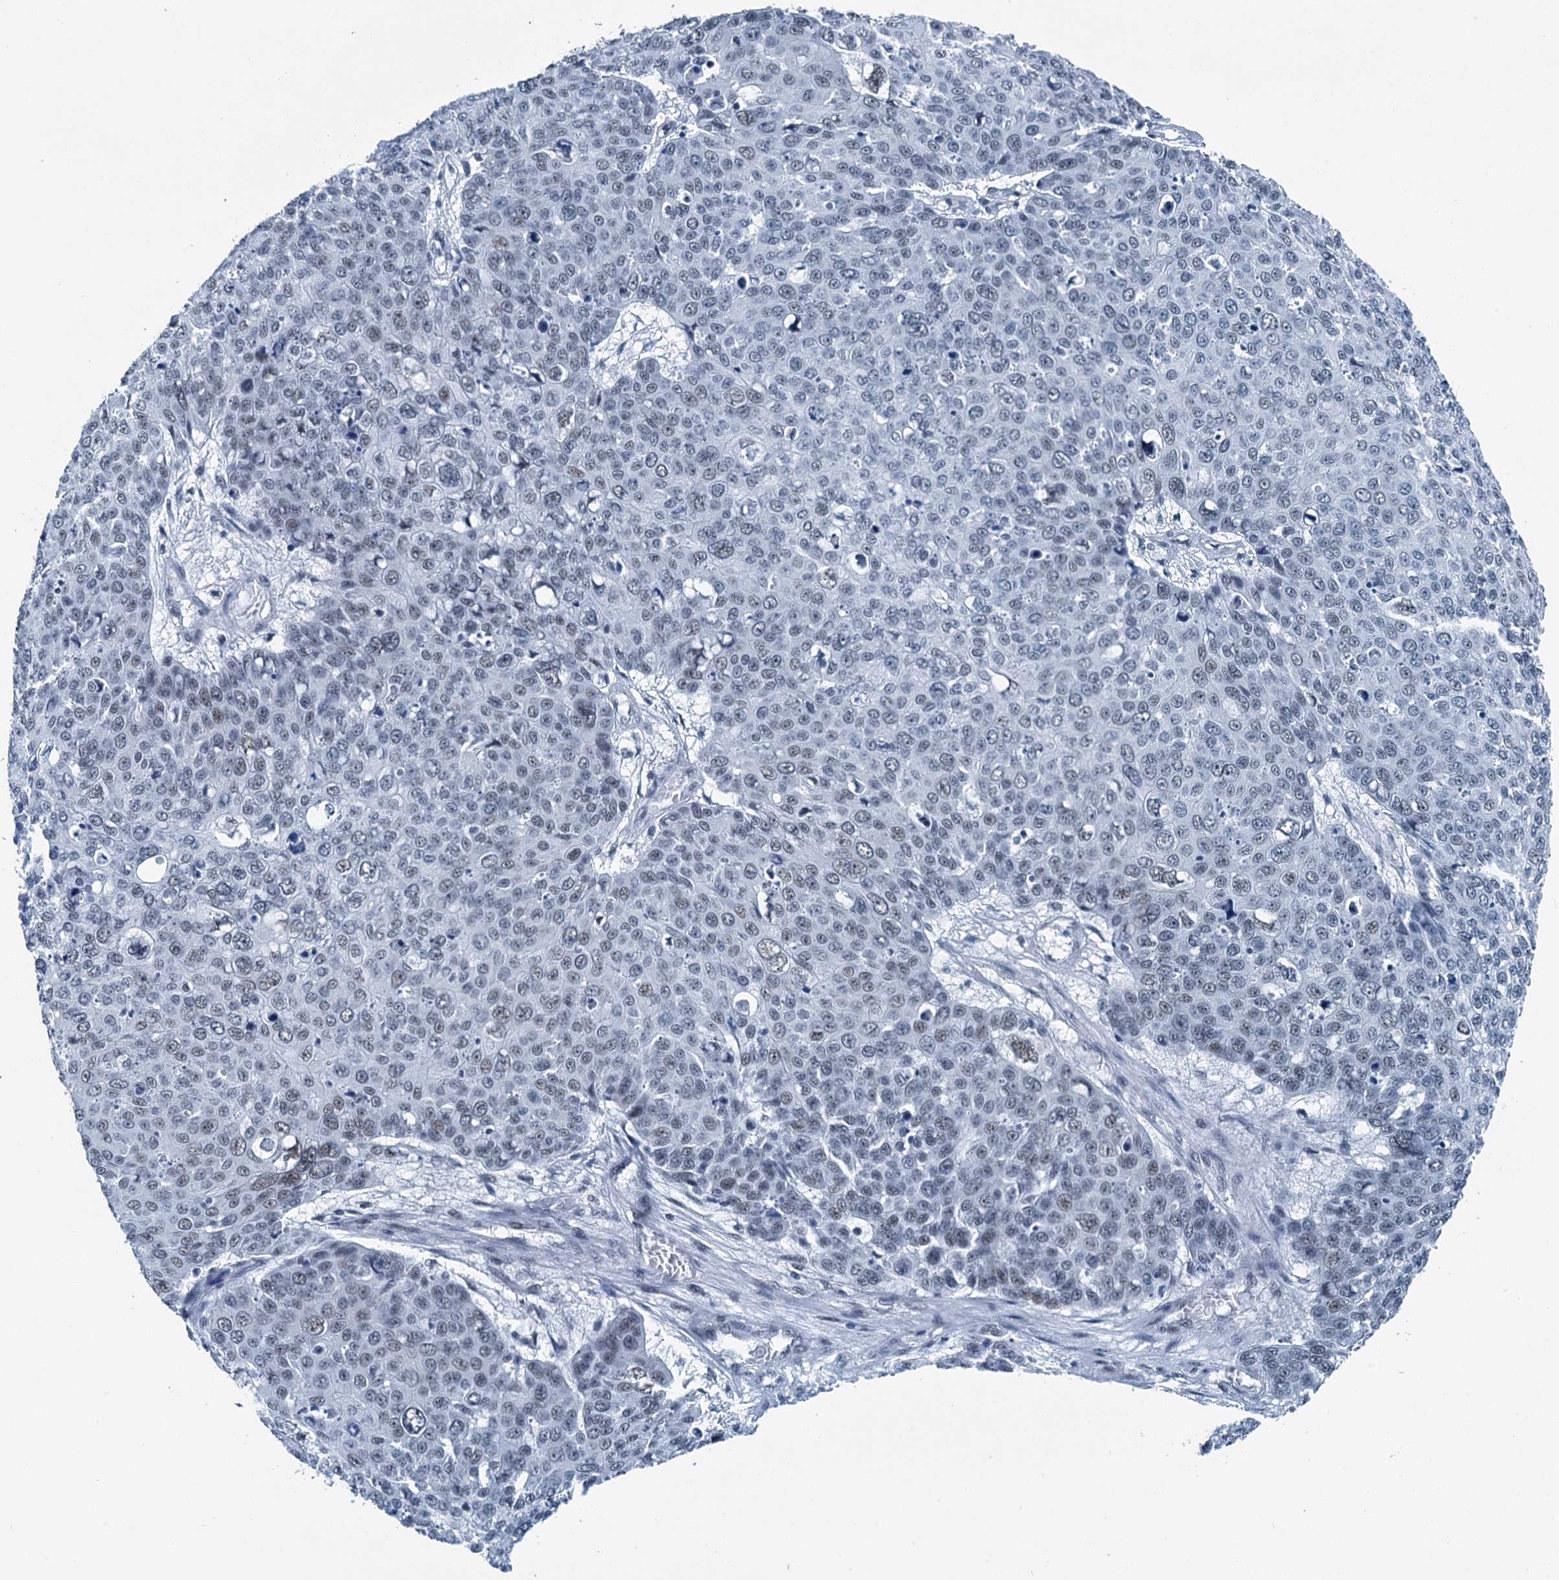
{"staining": {"intensity": "negative", "quantity": "none", "location": "none"}, "tissue": "skin cancer", "cell_type": "Tumor cells", "image_type": "cancer", "snomed": [{"axis": "morphology", "description": "Squamous cell carcinoma, NOS"}, {"axis": "topography", "description": "Skin"}], "caption": "Immunohistochemistry (IHC) image of human squamous cell carcinoma (skin) stained for a protein (brown), which shows no expression in tumor cells.", "gene": "TRPT1", "patient": {"sex": "male", "age": 71}}